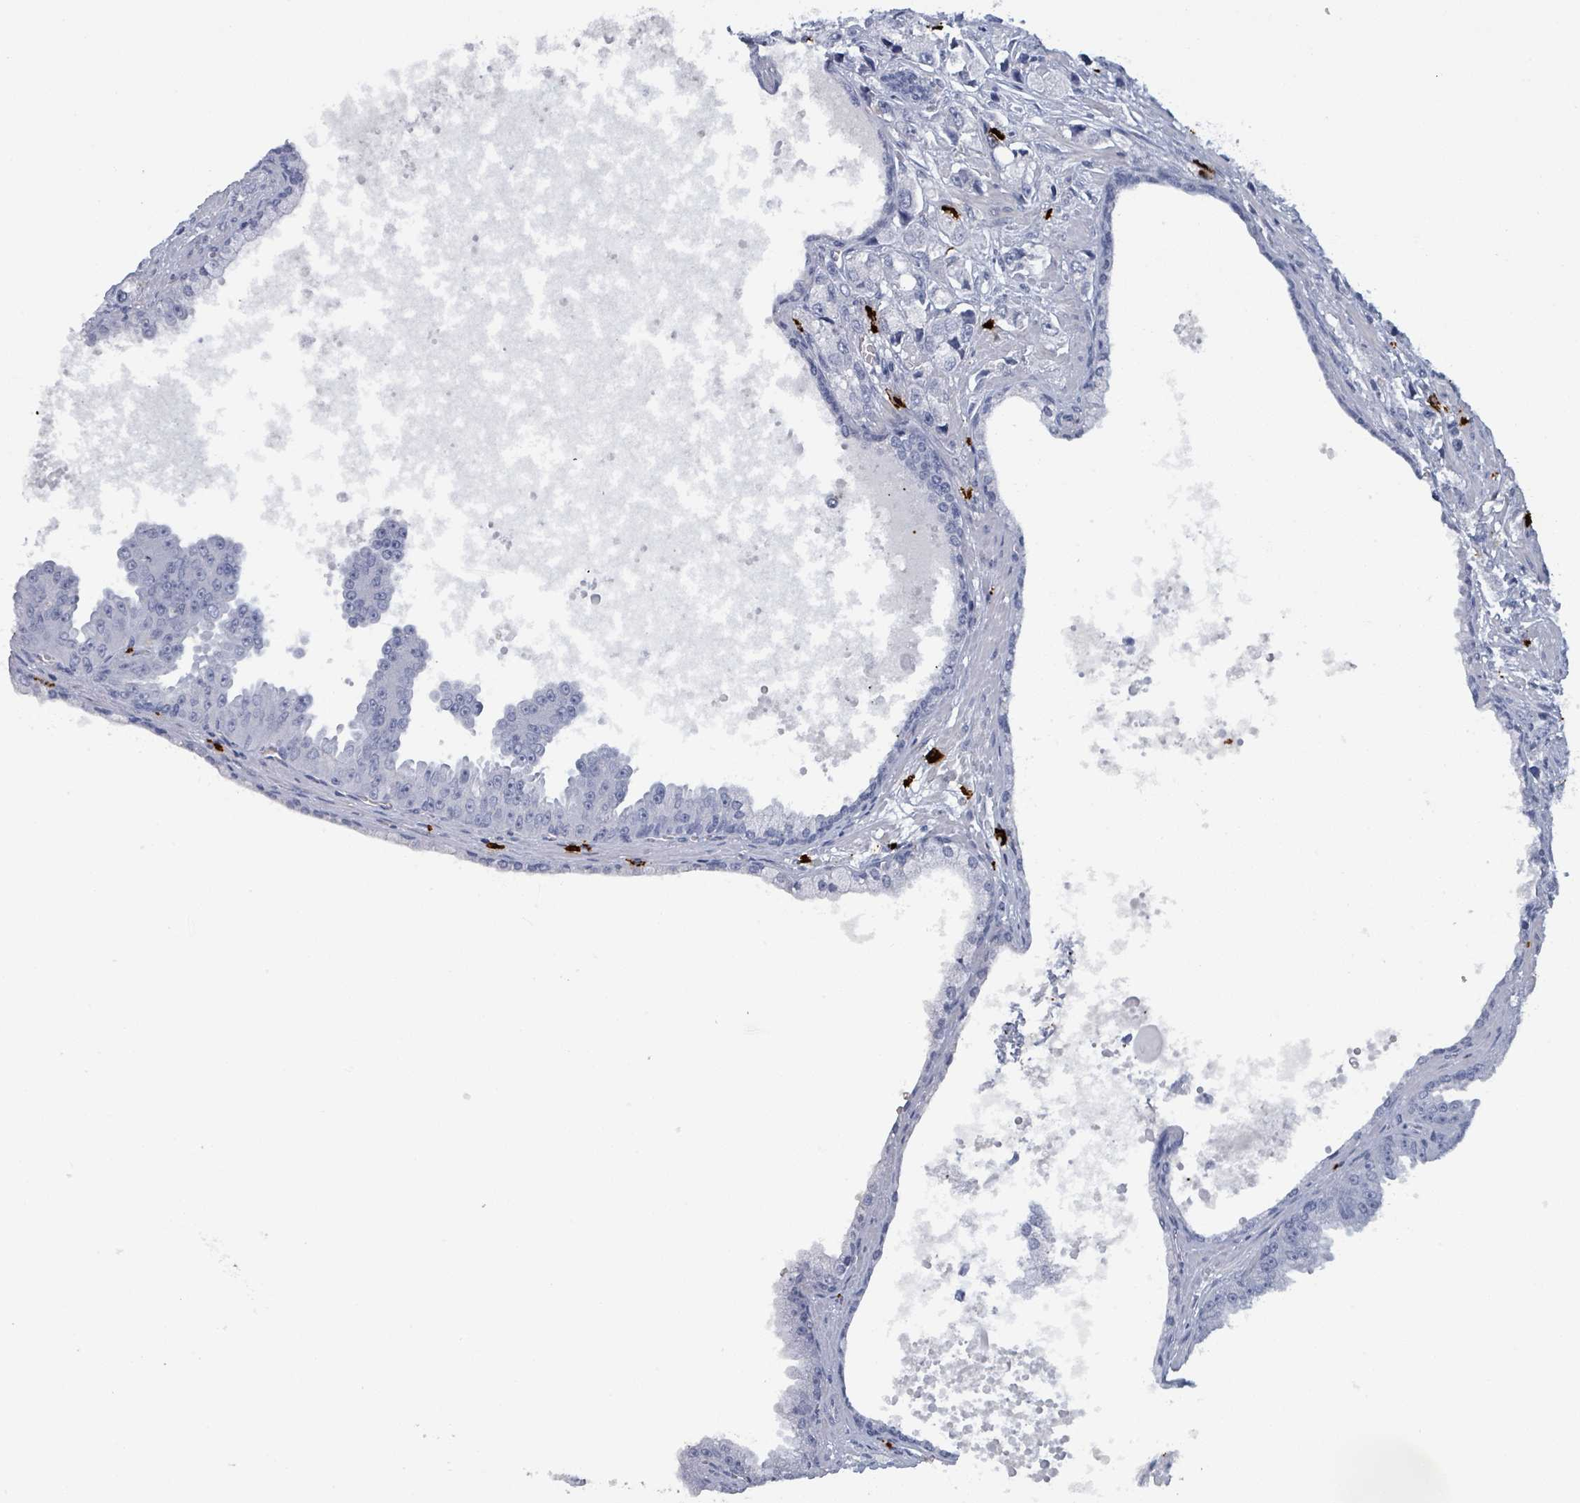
{"staining": {"intensity": "negative", "quantity": "none", "location": "none"}, "tissue": "prostate cancer", "cell_type": "Tumor cells", "image_type": "cancer", "snomed": [{"axis": "morphology", "description": "Adenocarcinoma, High grade"}, {"axis": "topography", "description": "Prostate"}], "caption": "DAB (3,3'-diaminobenzidine) immunohistochemical staining of prostate cancer (adenocarcinoma (high-grade)) reveals no significant expression in tumor cells.", "gene": "VPS13D", "patient": {"sex": "male", "age": 74}}